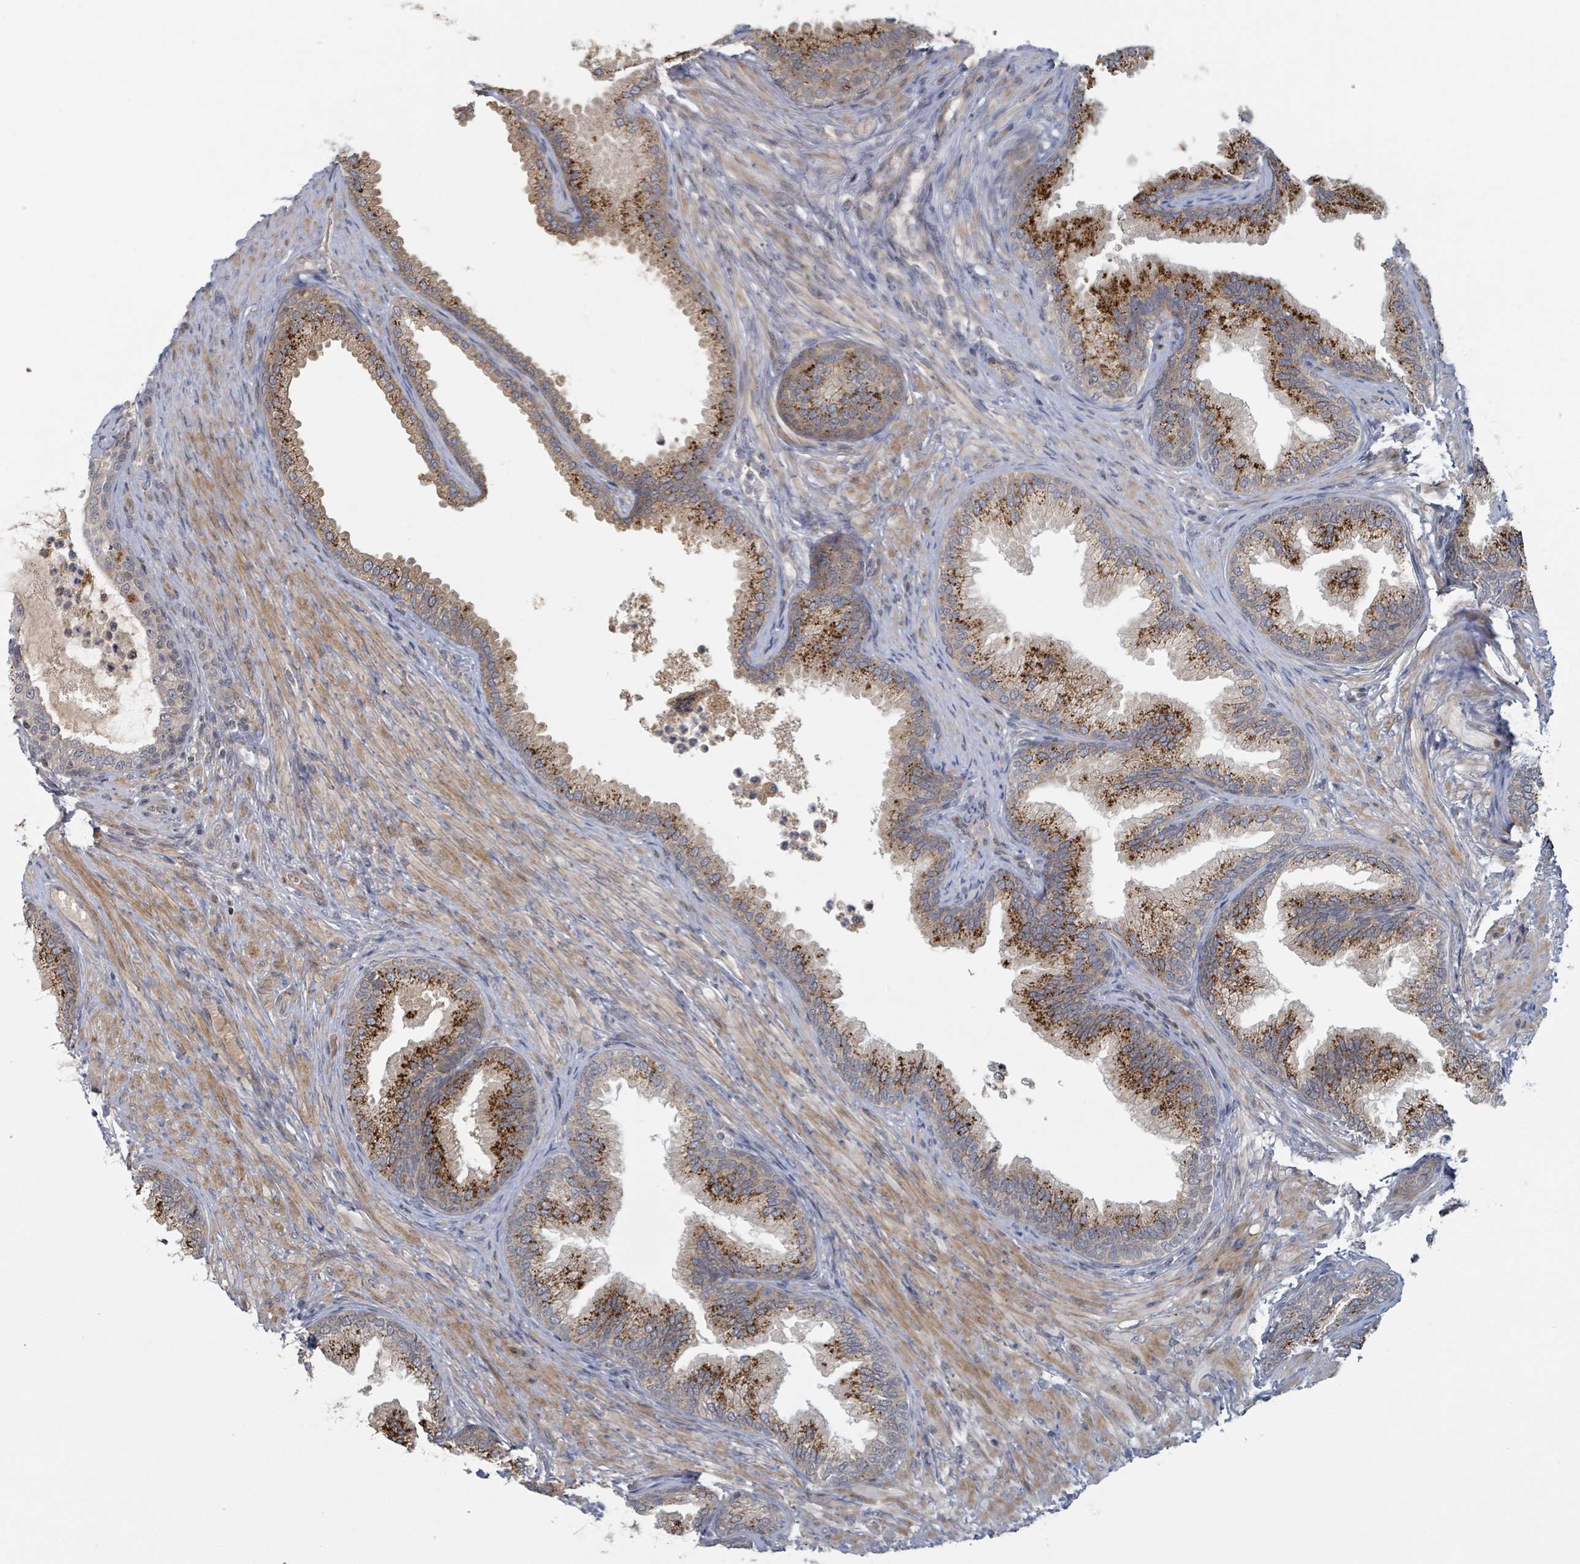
{"staining": {"intensity": "strong", "quantity": ">75%", "location": "cytoplasmic/membranous"}, "tissue": "prostate", "cell_type": "Glandular cells", "image_type": "normal", "snomed": [{"axis": "morphology", "description": "Normal tissue, NOS"}, {"axis": "topography", "description": "Prostate"}], "caption": "Immunohistochemistry photomicrograph of normal human prostate stained for a protein (brown), which reveals high levels of strong cytoplasmic/membranous positivity in about >75% of glandular cells.", "gene": "HIVEP1", "patient": {"sex": "male", "age": 76}}